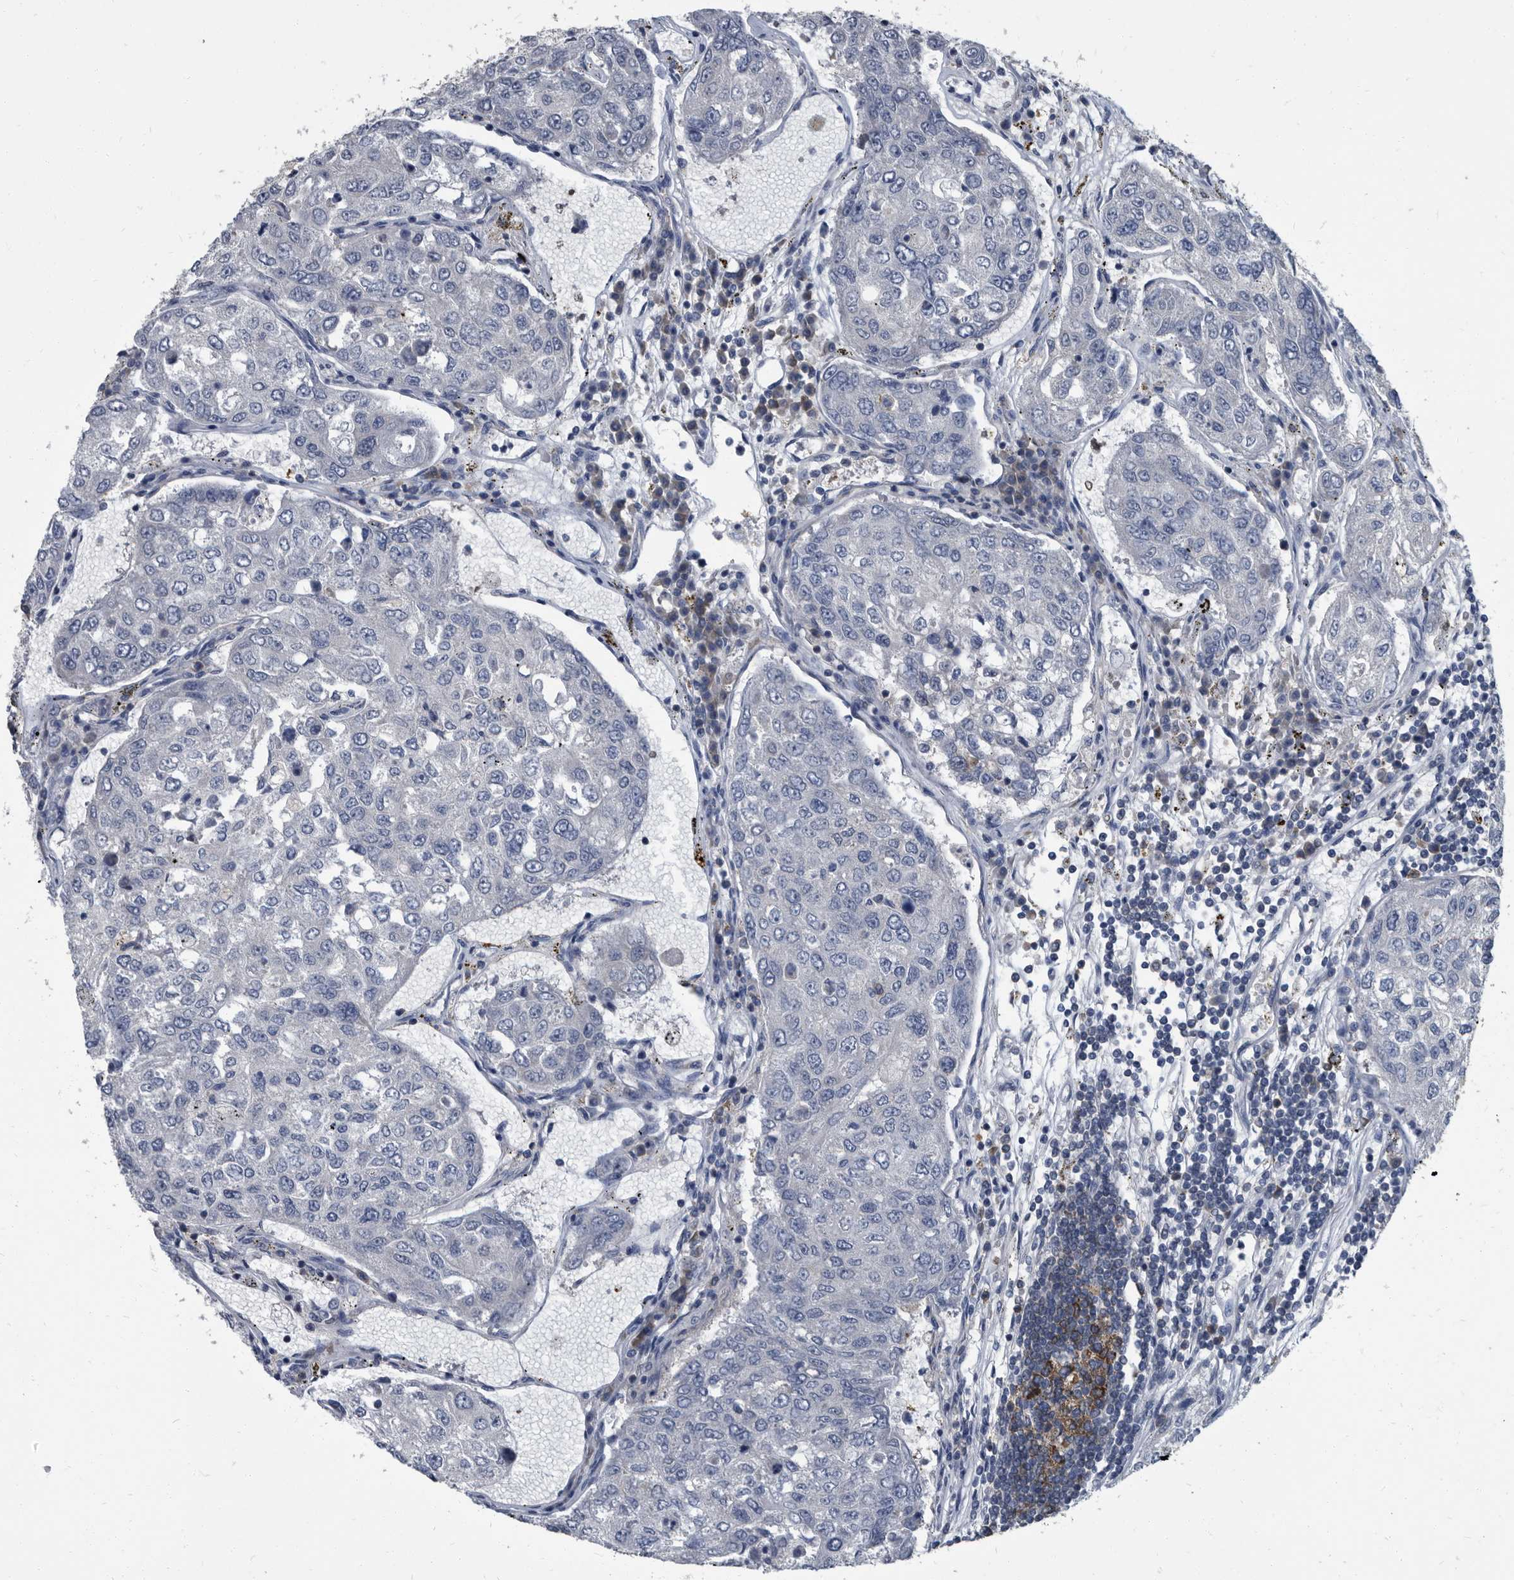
{"staining": {"intensity": "negative", "quantity": "none", "location": "none"}, "tissue": "urothelial cancer", "cell_type": "Tumor cells", "image_type": "cancer", "snomed": [{"axis": "morphology", "description": "Urothelial carcinoma, High grade"}, {"axis": "topography", "description": "Lymph node"}, {"axis": "topography", "description": "Urinary bladder"}], "caption": "The histopathology image reveals no staining of tumor cells in high-grade urothelial carcinoma. Brightfield microscopy of immunohistochemistry (IHC) stained with DAB (3,3'-diaminobenzidine) (brown) and hematoxylin (blue), captured at high magnification.", "gene": "CDV3", "patient": {"sex": "male", "age": 51}}